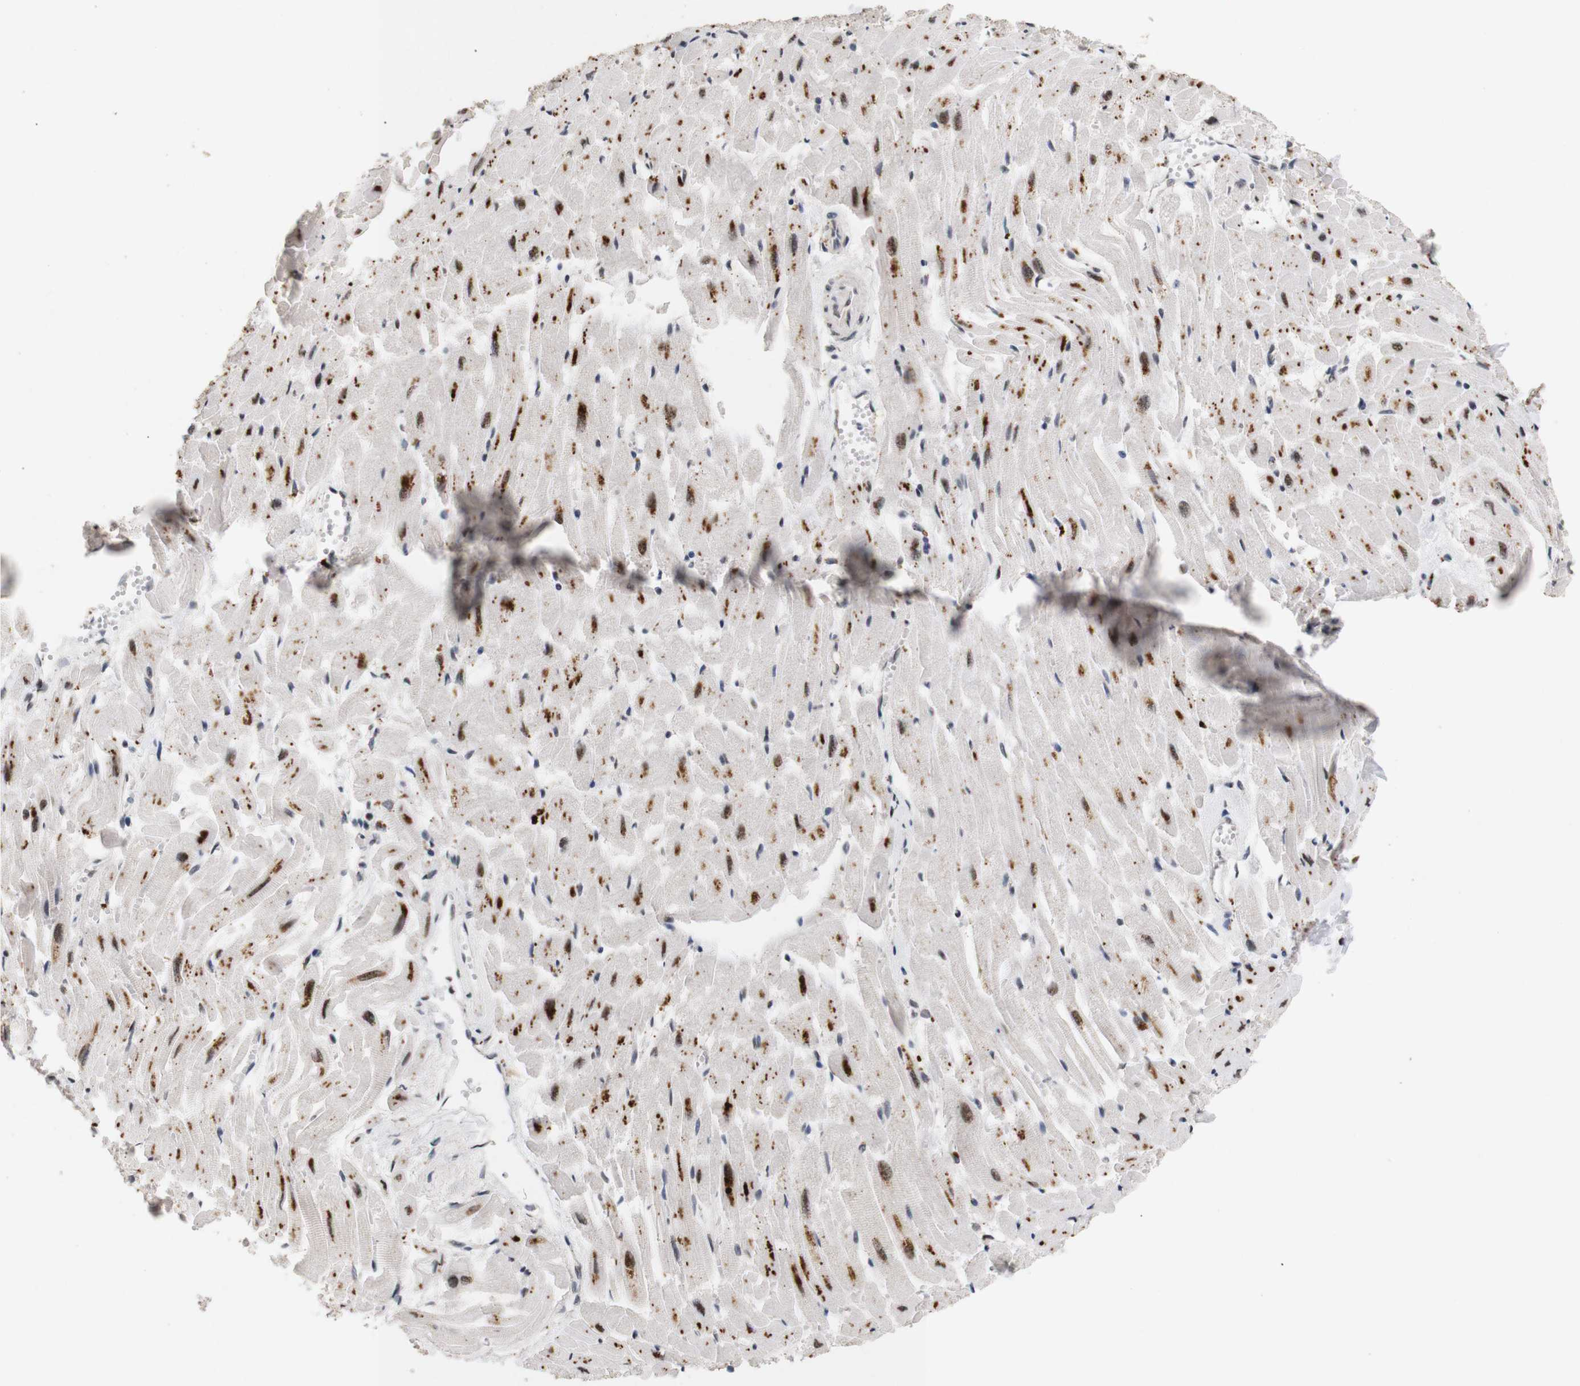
{"staining": {"intensity": "strong", "quantity": "25%-75%", "location": "cytoplasmic/membranous,nuclear"}, "tissue": "heart muscle", "cell_type": "Cardiomyocytes", "image_type": "normal", "snomed": [{"axis": "morphology", "description": "Normal tissue, NOS"}, {"axis": "topography", "description": "Heart"}], "caption": "Immunohistochemistry image of unremarkable heart muscle stained for a protein (brown), which exhibits high levels of strong cytoplasmic/membranous,nuclear staining in approximately 25%-75% of cardiomyocytes.", "gene": "PYM1", "patient": {"sex": "female", "age": 19}}